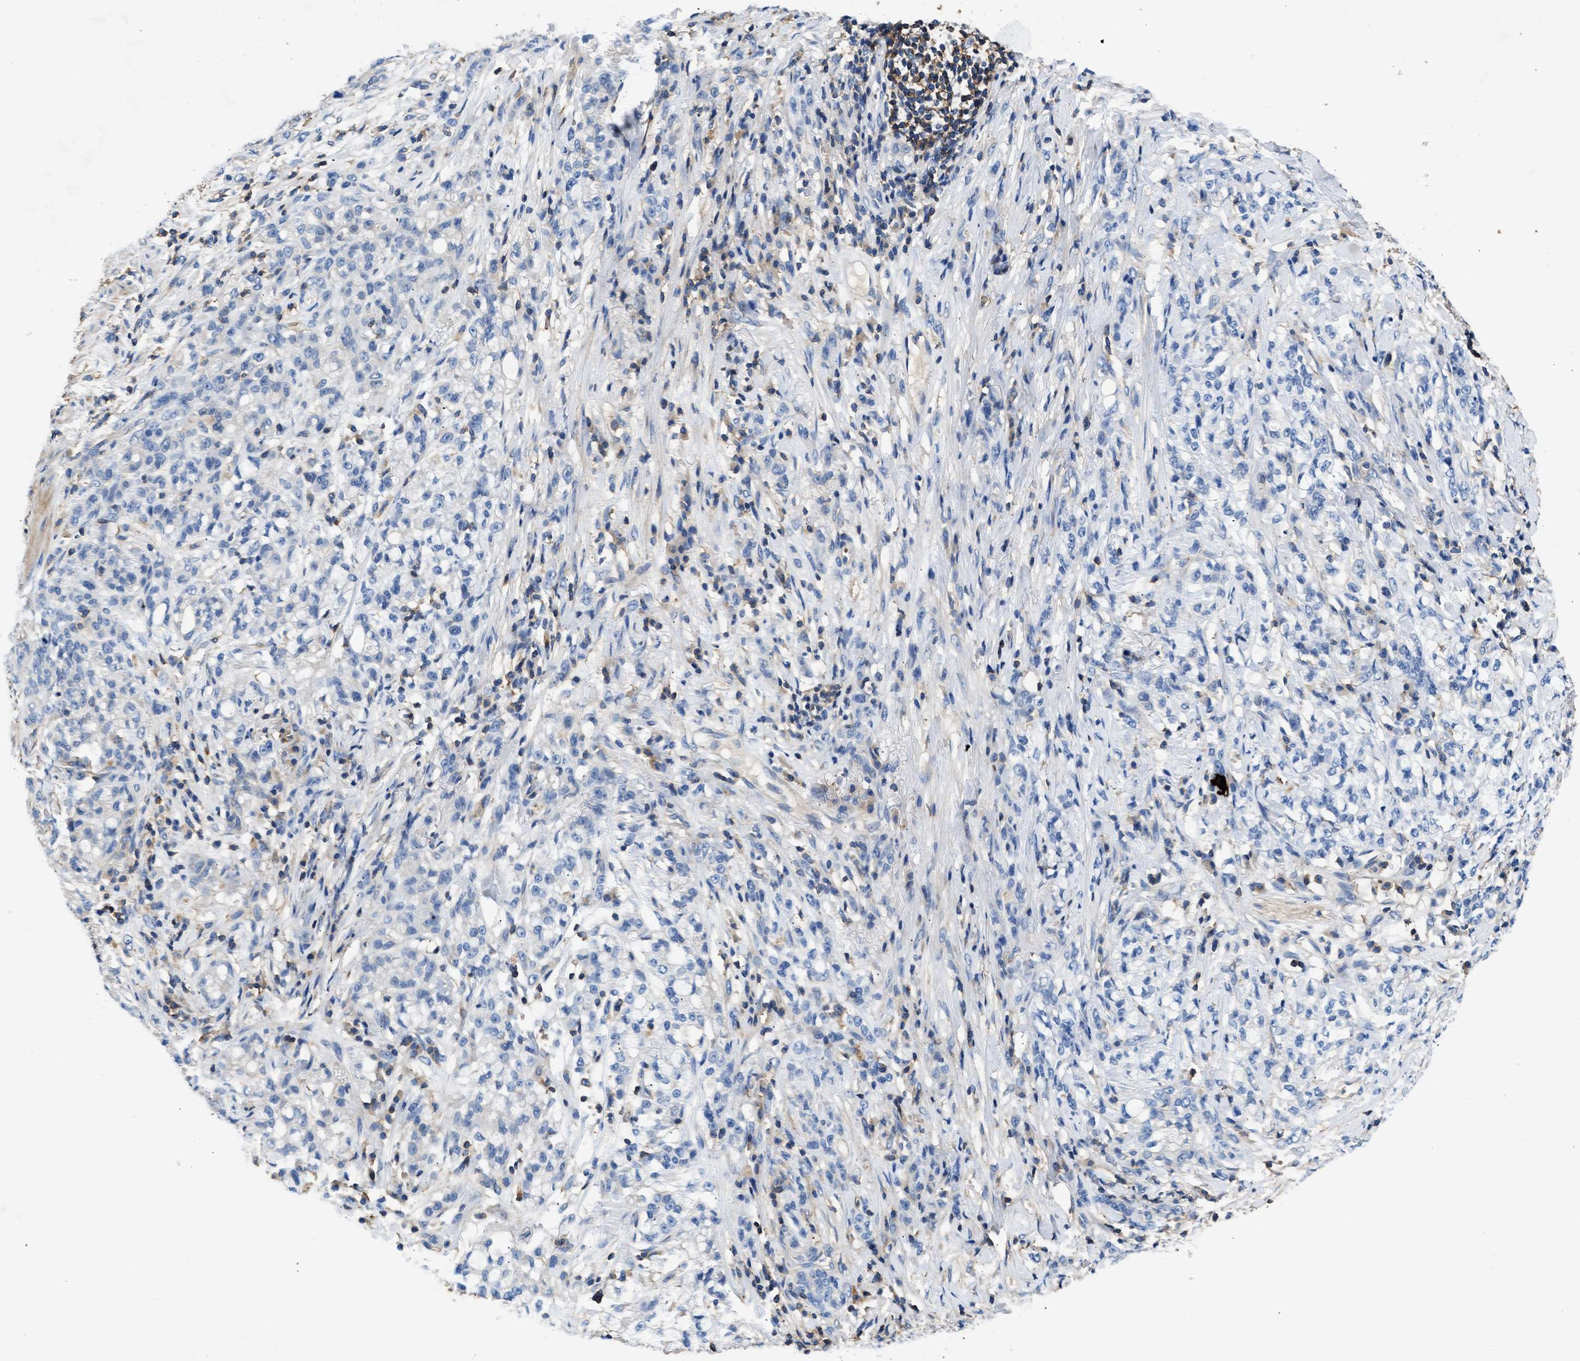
{"staining": {"intensity": "negative", "quantity": "none", "location": "none"}, "tissue": "stomach cancer", "cell_type": "Tumor cells", "image_type": "cancer", "snomed": [{"axis": "morphology", "description": "Adenocarcinoma, NOS"}, {"axis": "topography", "description": "Stomach, lower"}], "caption": "The histopathology image demonstrates no staining of tumor cells in stomach adenocarcinoma.", "gene": "KCNQ4", "patient": {"sex": "male", "age": 88}}